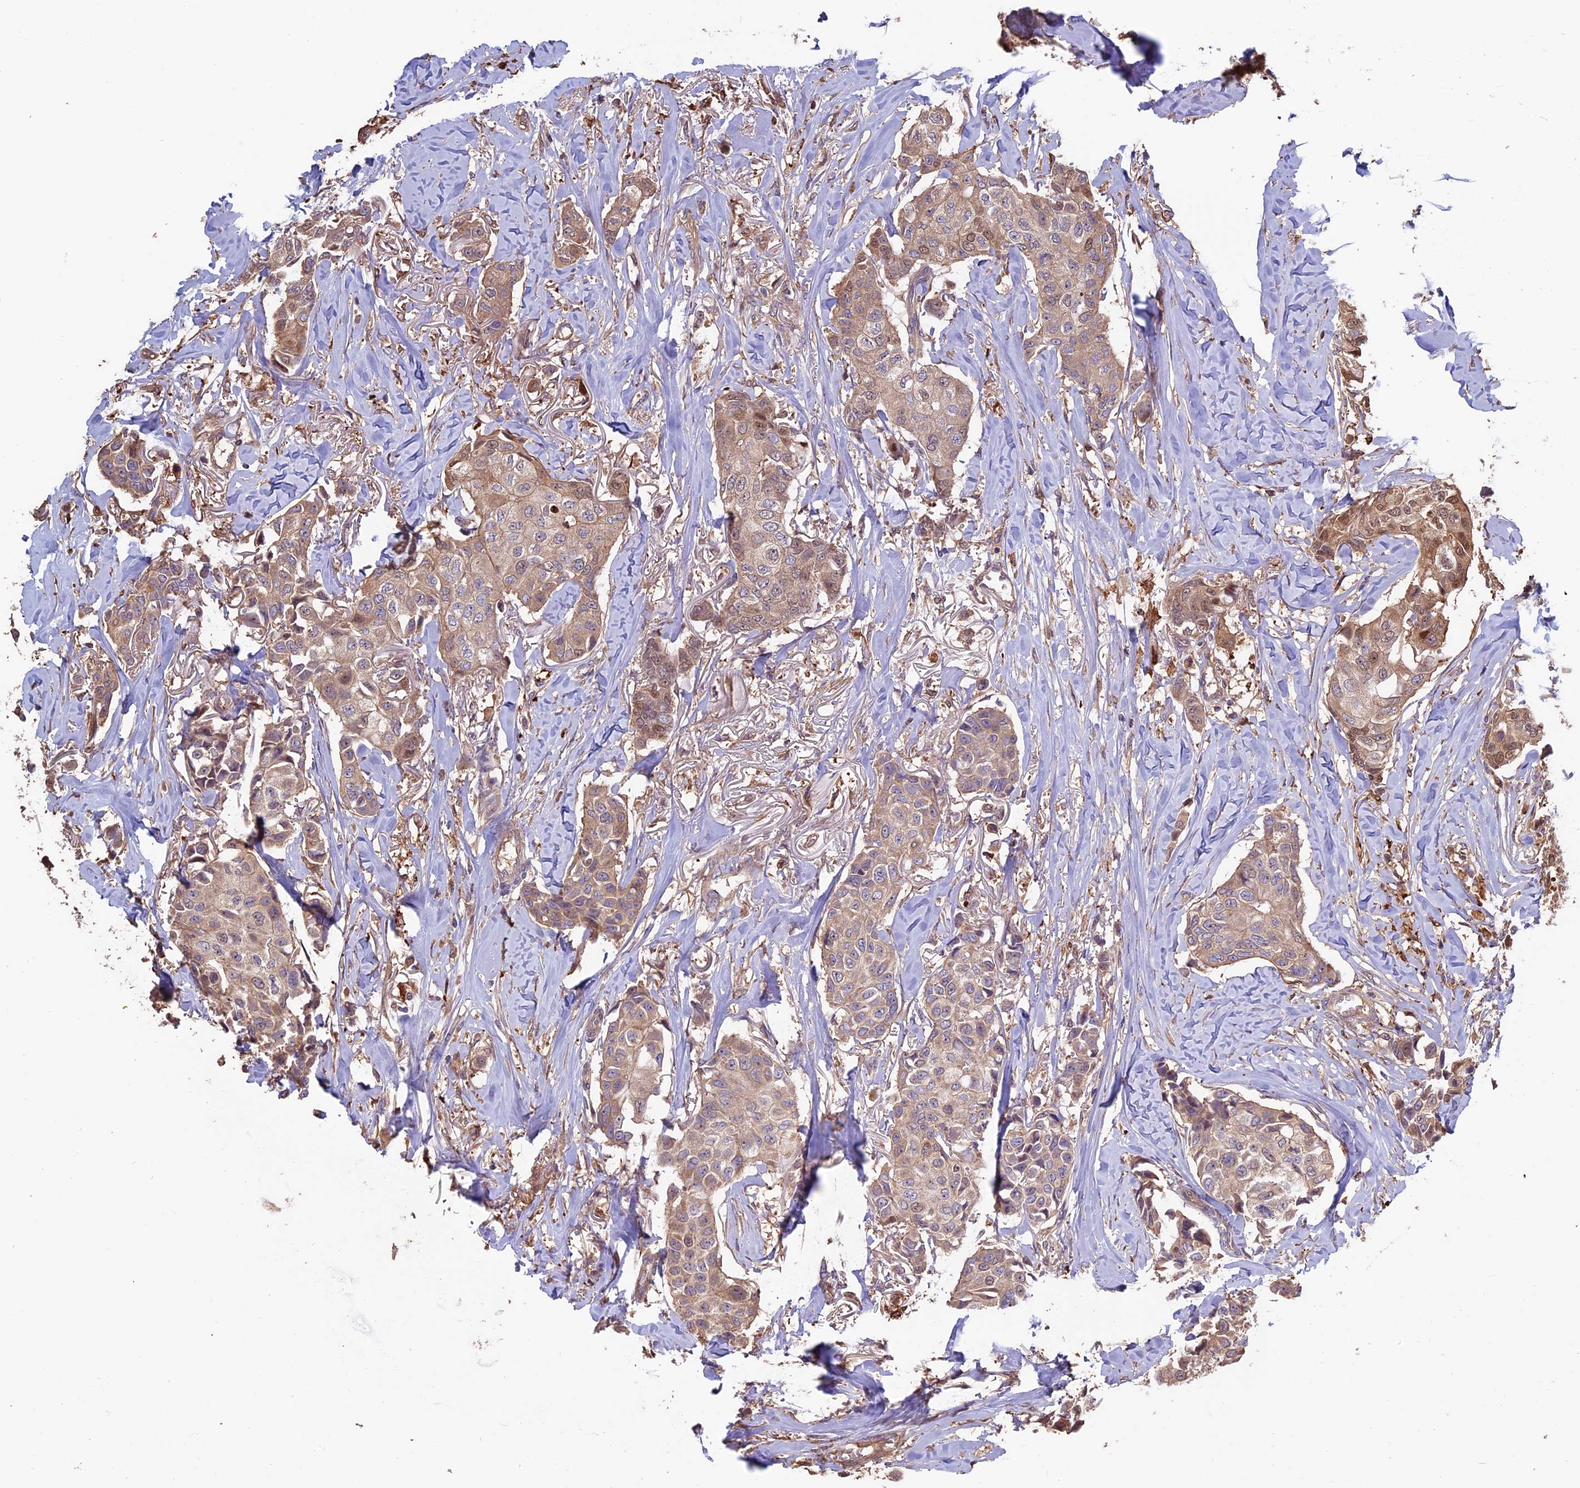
{"staining": {"intensity": "moderate", "quantity": ">75%", "location": "cytoplasmic/membranous,nuclear"}, "tissue": "breast cancer", "cell_type": "Tumor cells", "image_type": "cancer", "snomed": [{"axis": "morphology", "description": "Duct carcinoma"}, {"axis": "topography", "description": "Breast"}], "caption": "Human breast invasive ductal carcinoma stained with a protein marker reveals moderate staining in tumor cells.", "gene": "VWA3A", "patient": {"sex": "female", "age": 80}}